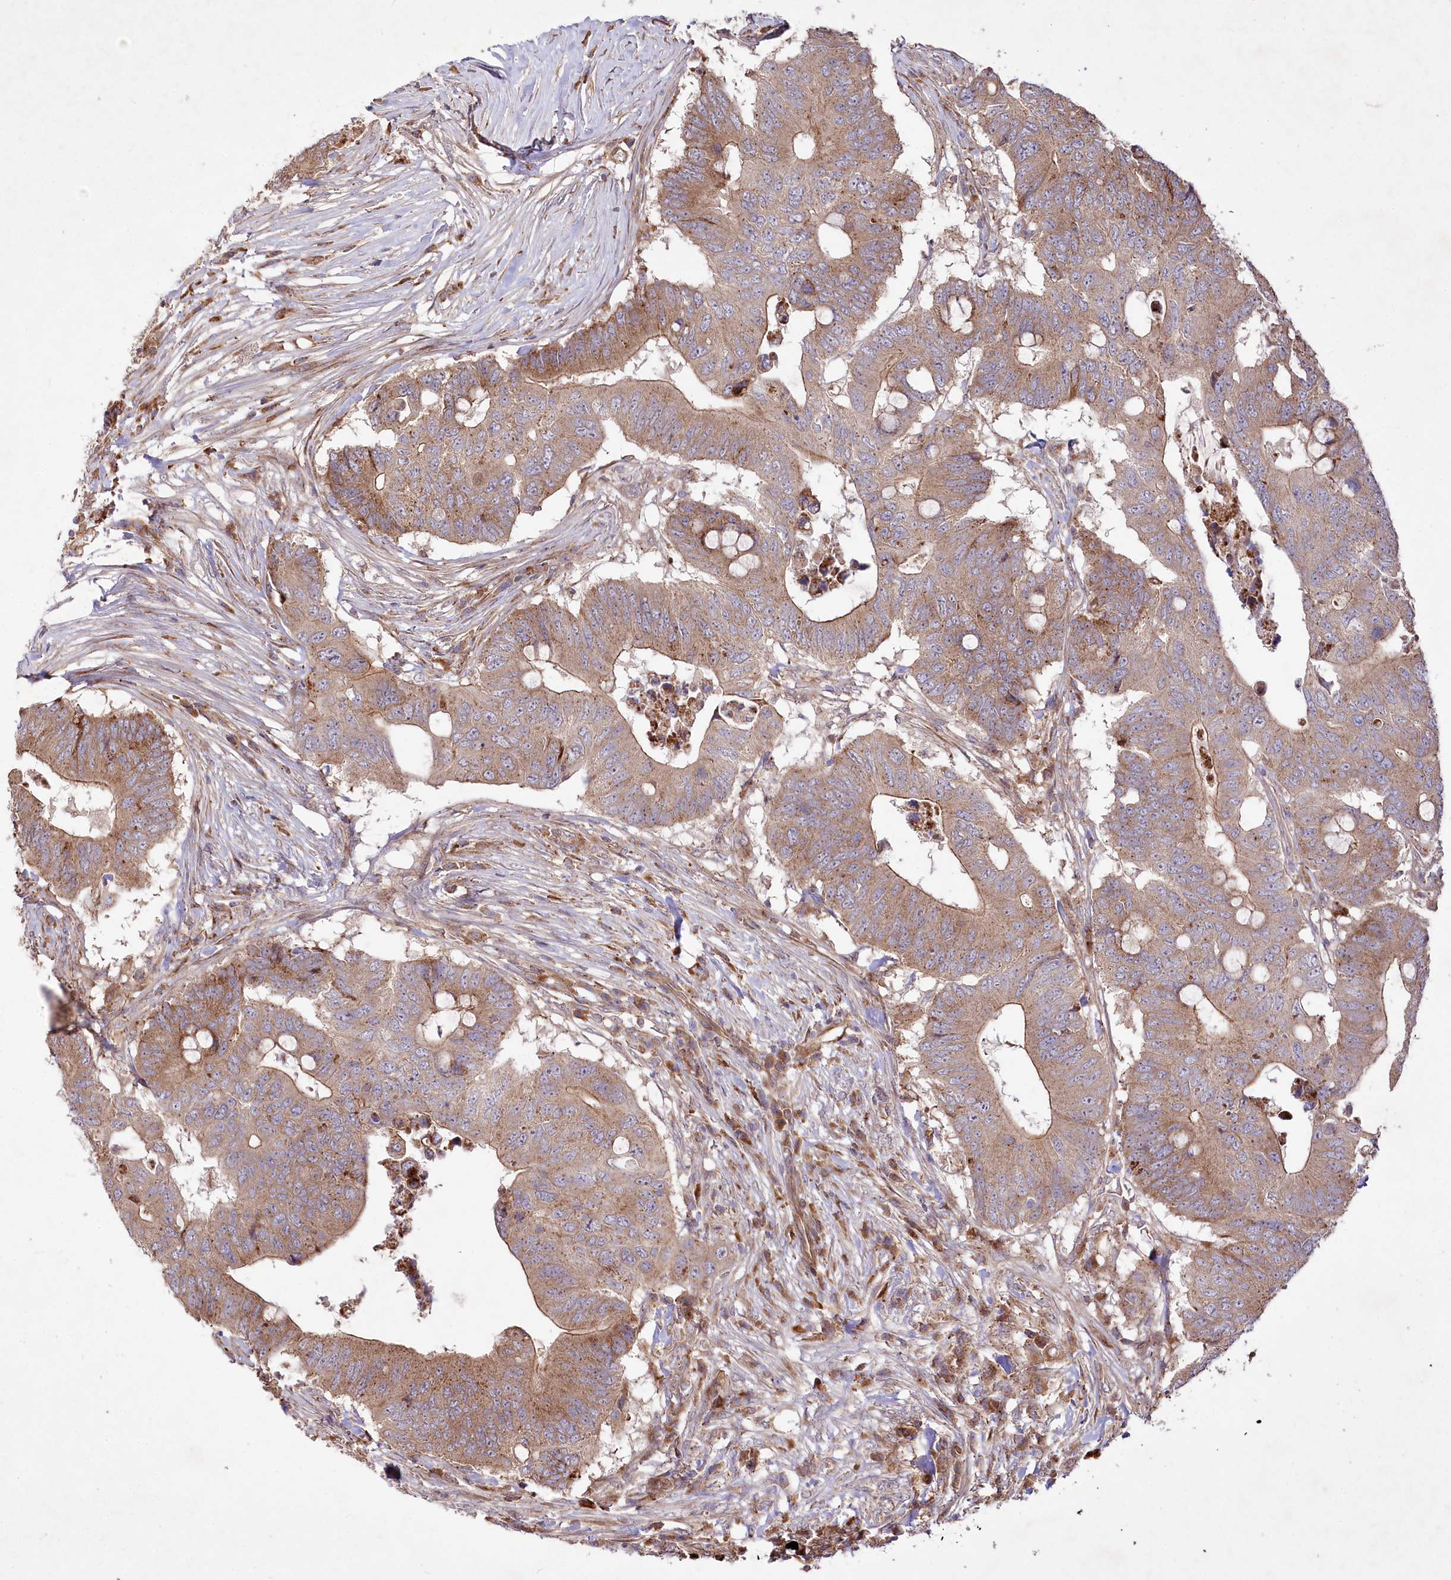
{"staining": {"intensity": "moderate", "quantity": ">75%", "location": "cytoplasmic/membranous"}, "tissue": "colorectal cancer", "cell_type": "Tumor cells", "image_type": "cancer", "snomed": [{"axis": "morphology", "description": "Adenocarcinoma, NOS"}, {"axis": "topography", "description": "Colon"}], "caption": "Colorectal adenocarcinoma was stained to show a protein in brown. There is medium levels of moderate cytoplasmic/membranous positivity in approximately >75% of tumor cells.", "gene": "PSTK", "patient": {"sex": "male", "age": 71}}